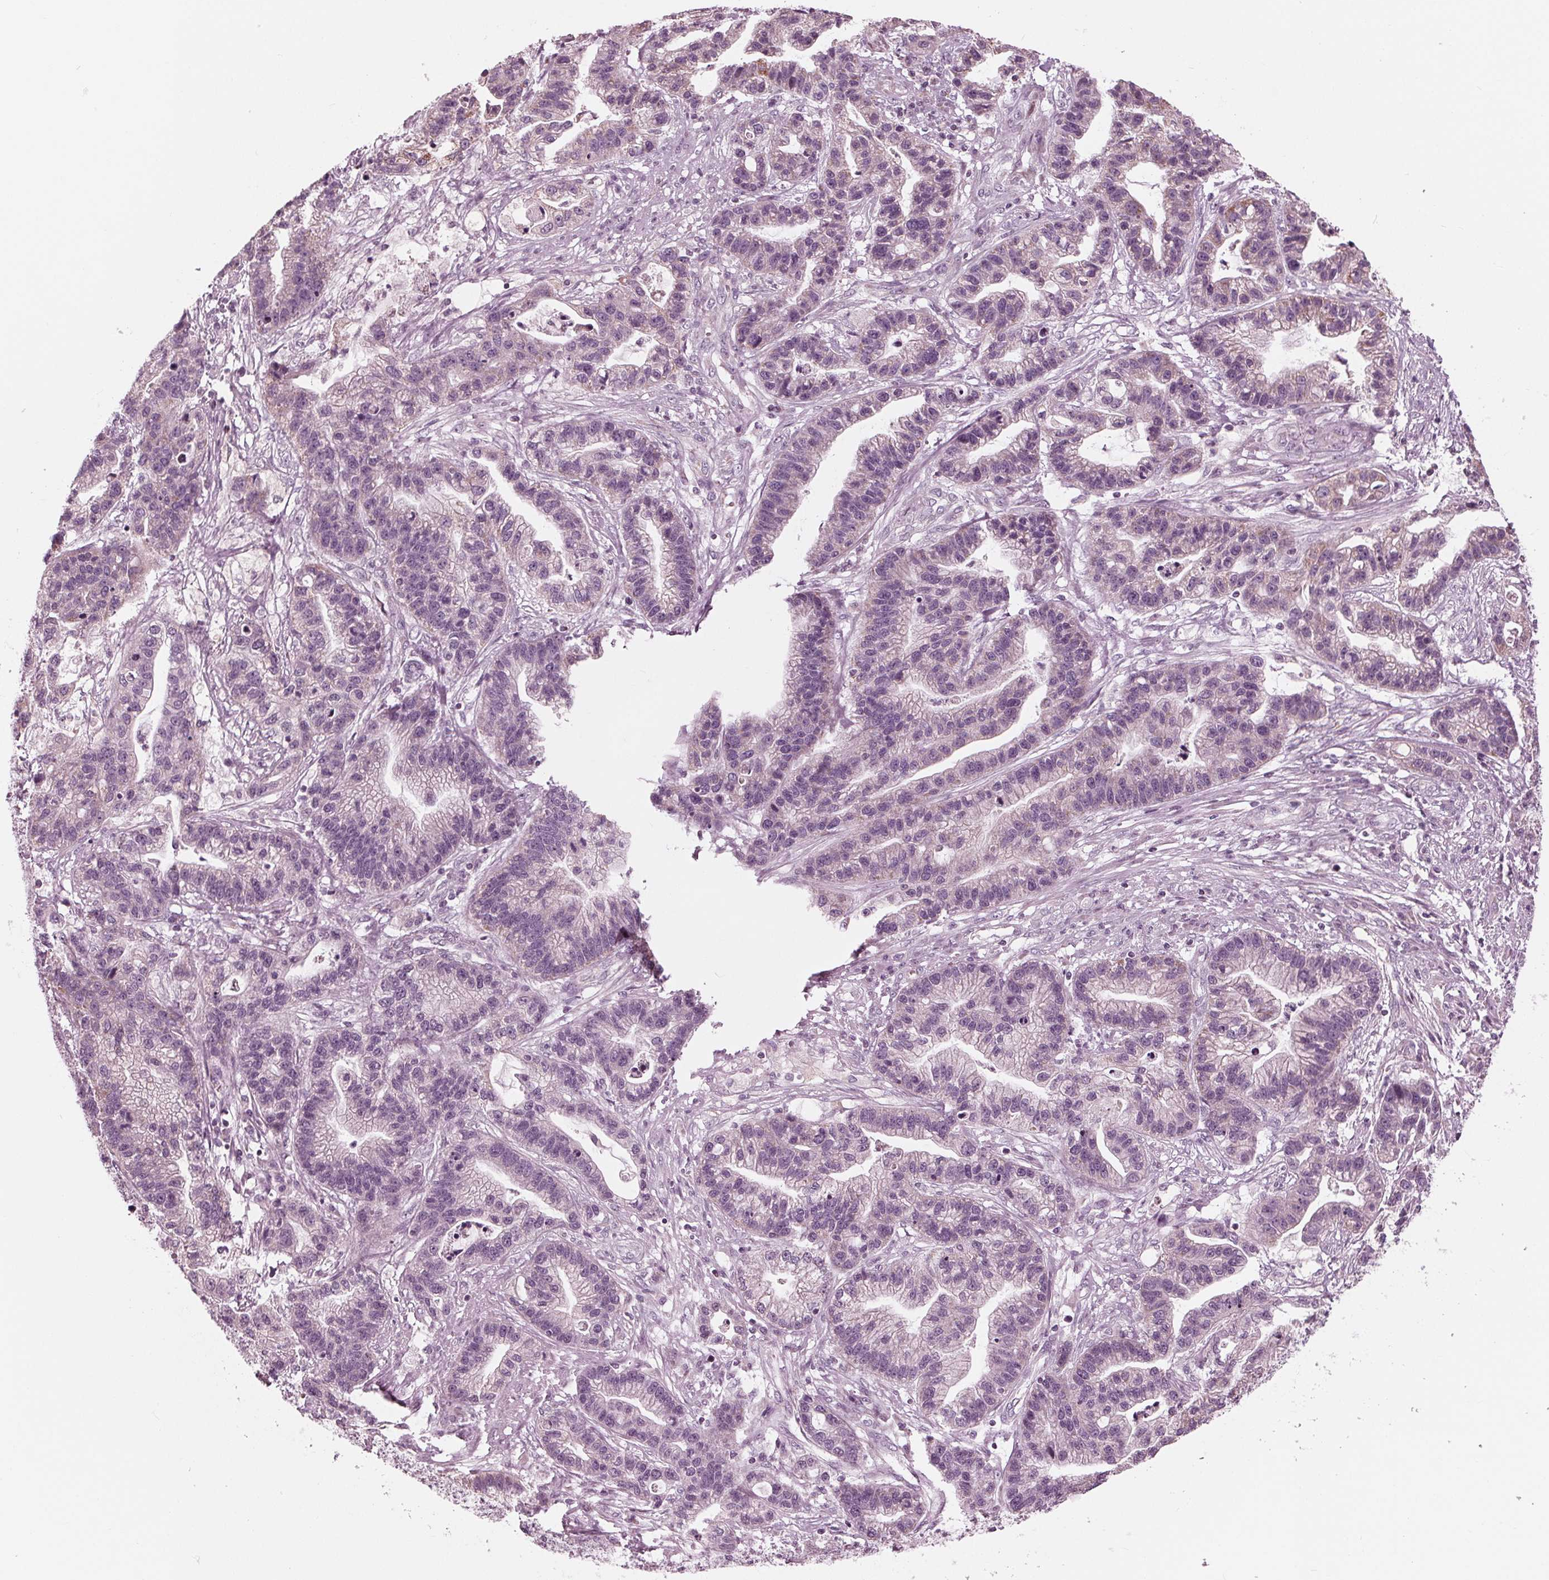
{"staining": {"intensity": "negative", "quantity": "none", "location": "none"}, "tissue": "stomach cancer", "cell_type": "Tumor cells", "image_type": "cancer", "snomed": [{"axis": "morphology", "description": "Adenocarcinoma, NOS"}, {"axis": "topography", "description": "Stomach"}], "caption": "Immunohistochemical staining of stomach cancer demonstrates no significant staining in tumor cells.", "gene": "CLN6", "patient": {"sex": "male", "age": 83}}